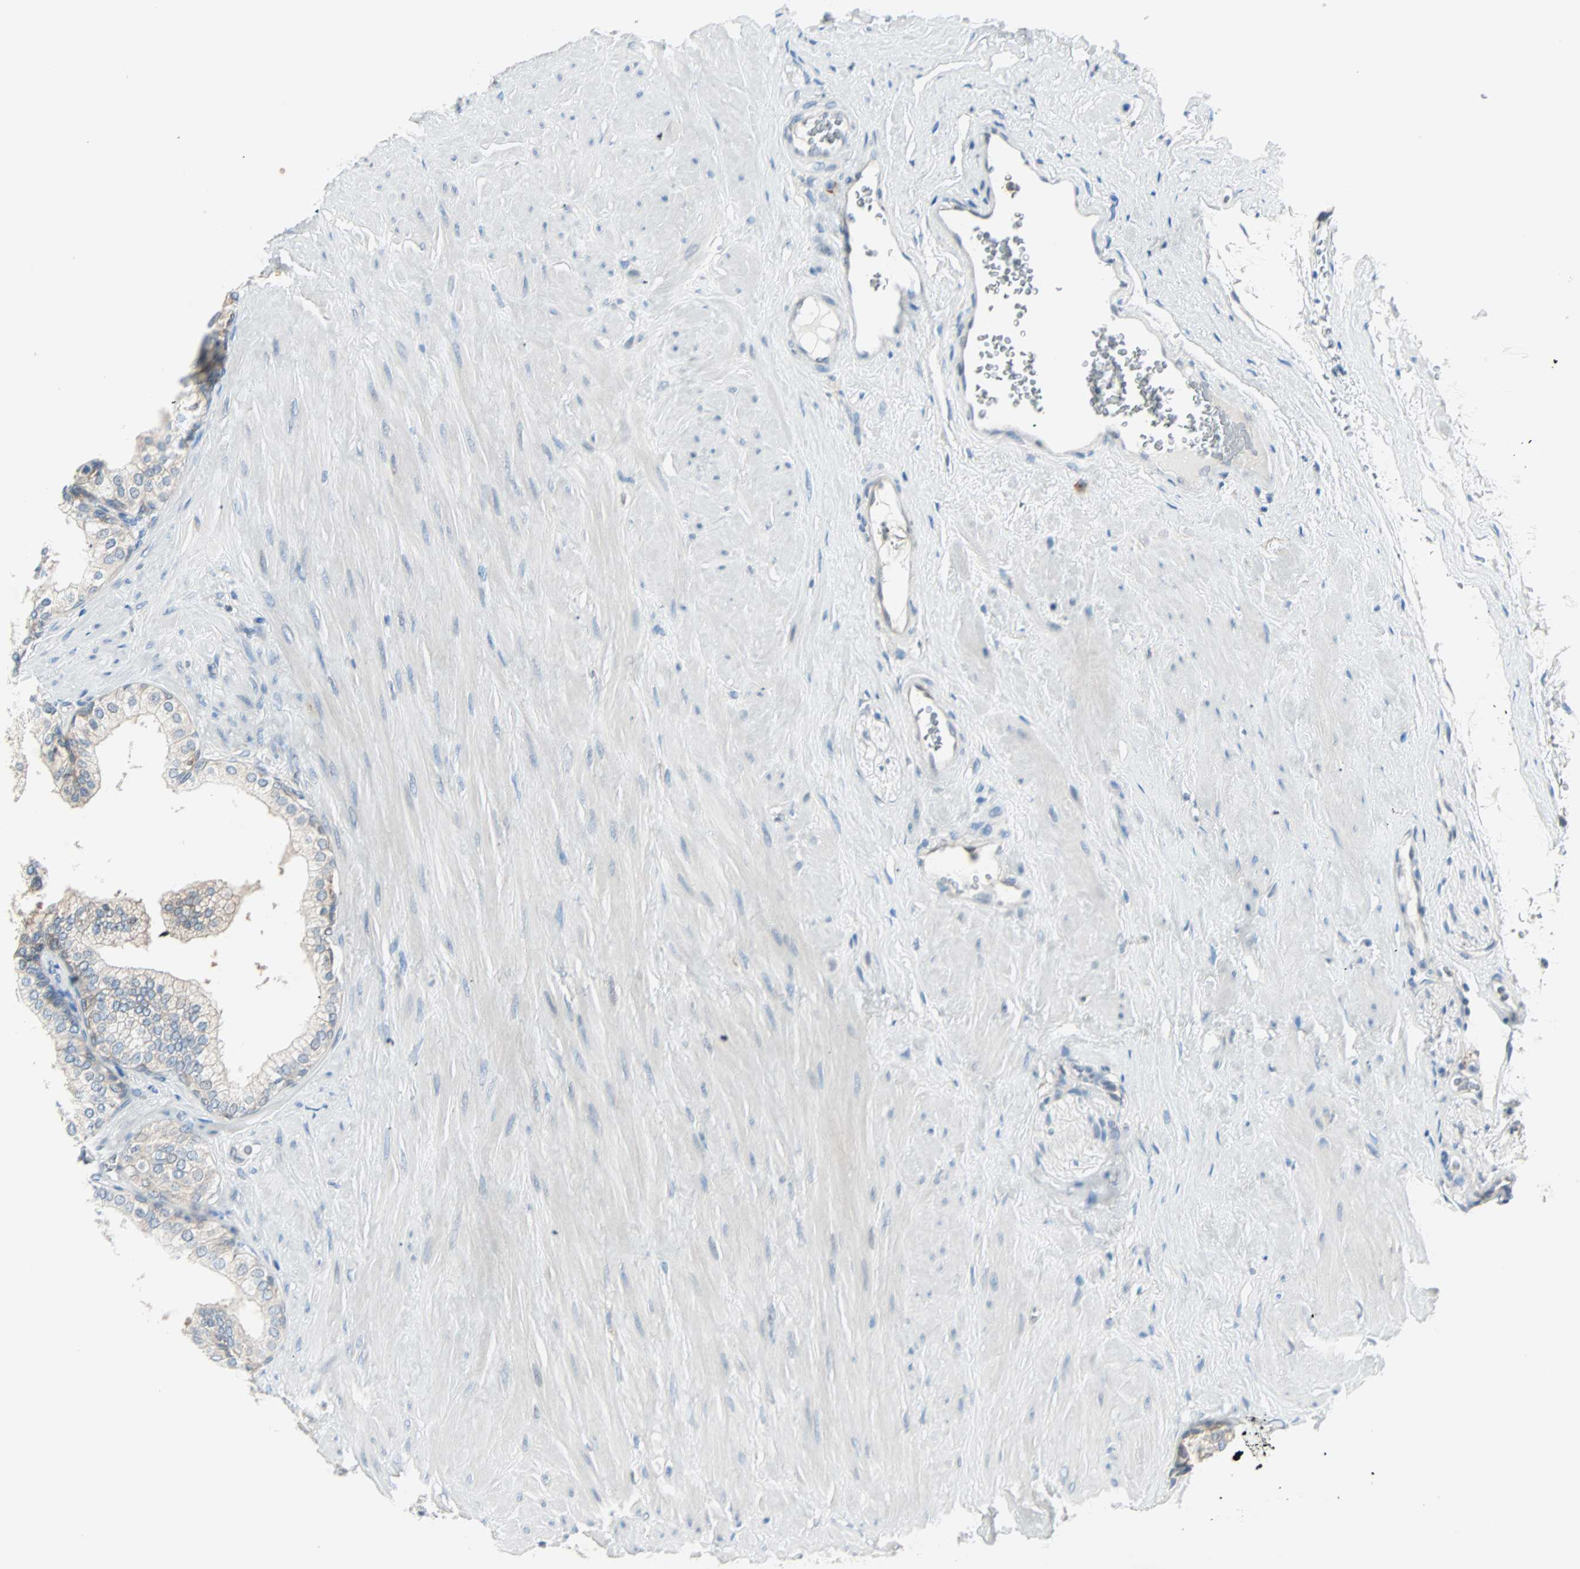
{"staining": {"intensity": "weak", "quantity": "<25%", "location": "cytoplasmic/membranous"}, "tissue": "prostate", "cell_type": "Glandular cells", "image_type": "normal", "snomed": [{"axis": "morphology", "description": "Normal tissue, NOS"}, {"axis": "topography", "description": "Prostate"}], "caption": "This is an IHC micrograph of benign prostate. There is no expression in glandular cells.", "gene": "SMIM8", "patient": {"sex": "male", "age": 60}}